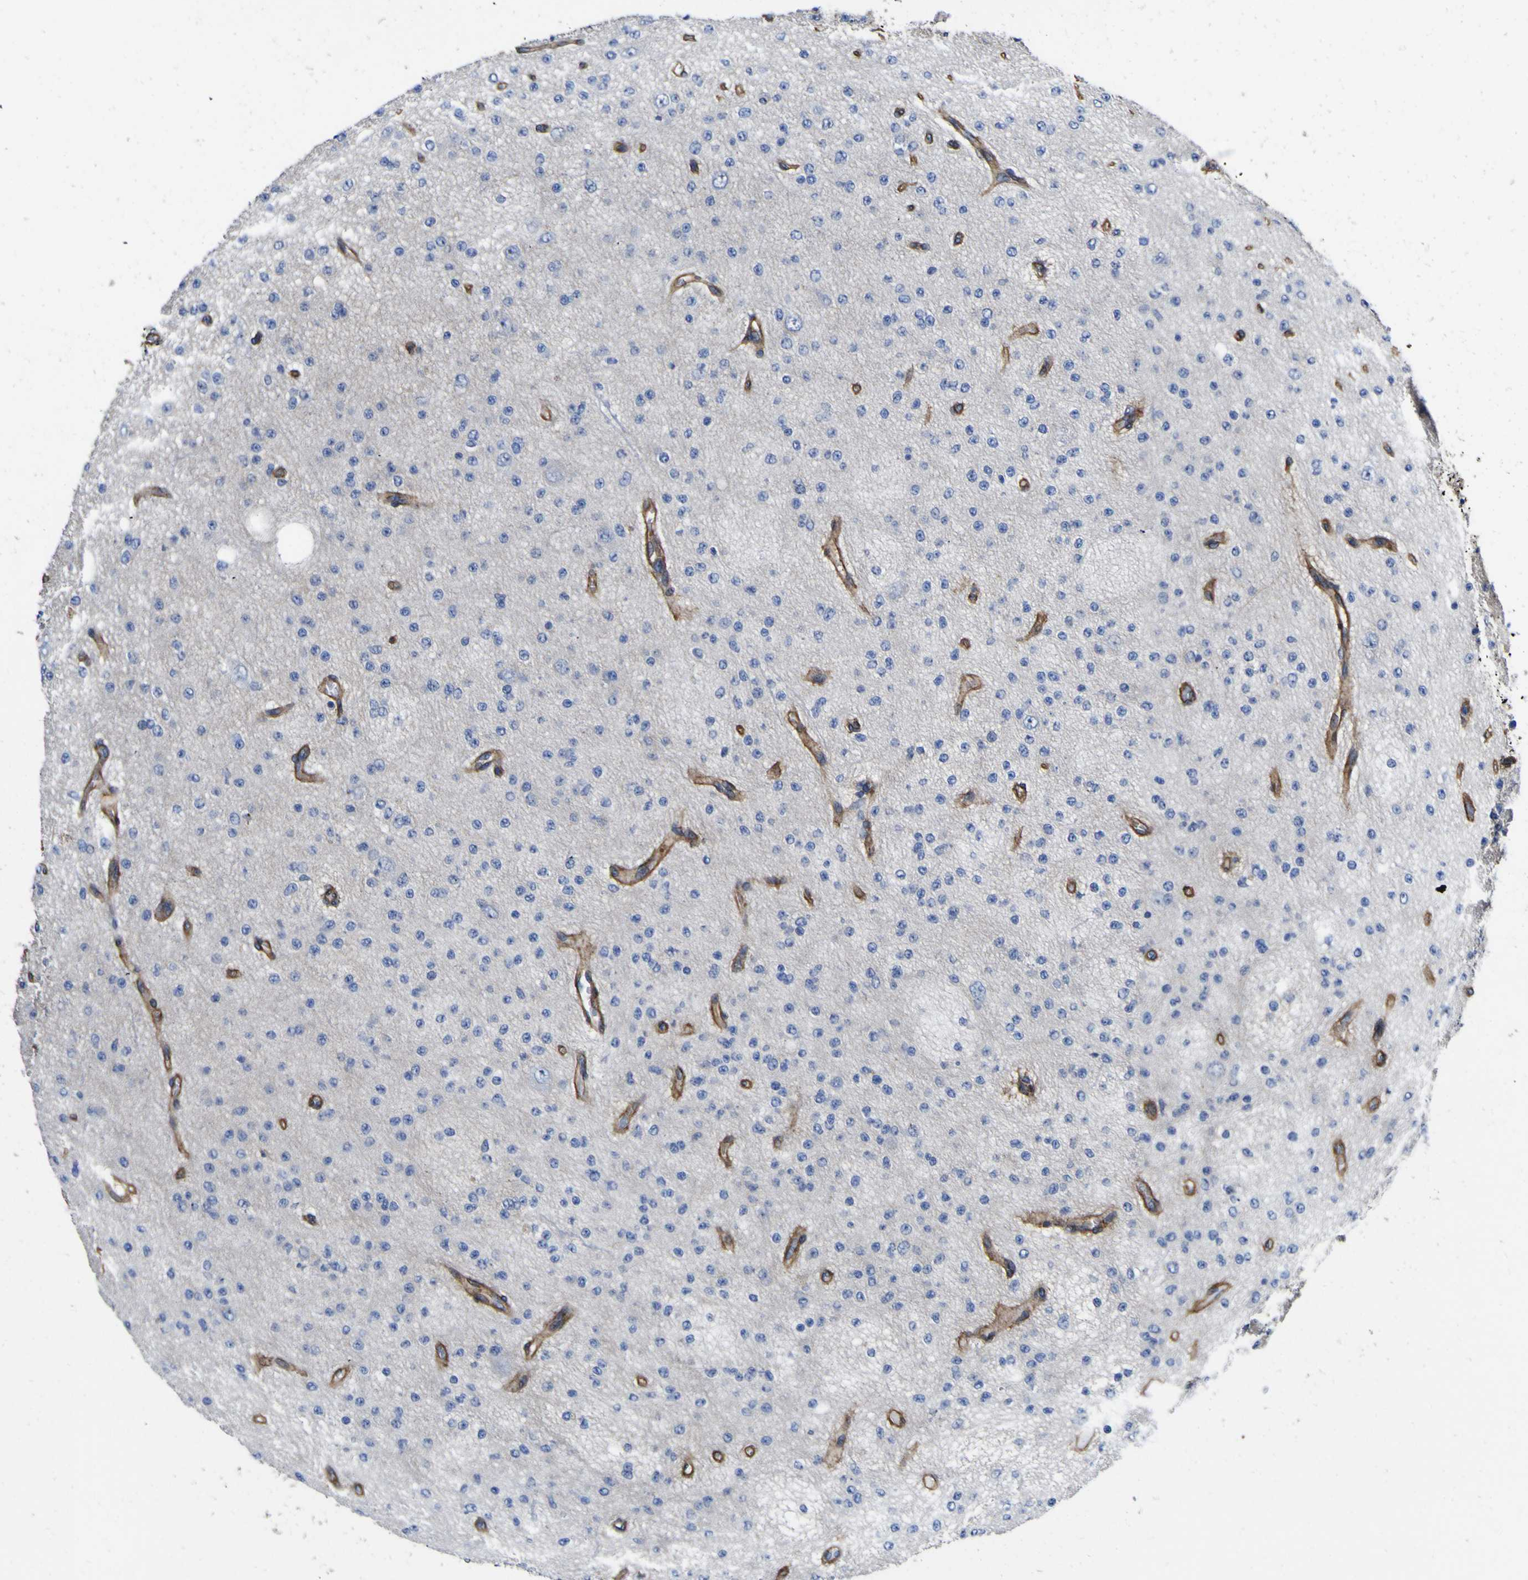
{"staining": {"intensity": "negative", "quantity": "none", "location": "none"}, "tissue": "glioma", "cell_type": "Tumor cells", "image_type": "cancer", "snomed": [{"axis": "morphology", "description": "Glioma, malignant, Low grade"}, {"axis": "topography", "description": "Brain"}], "caption": "The micrograph reveals no staining of tumor cells in glioma.", "gene": "CD151", "patient": {"sex": "male", "age": 38}}